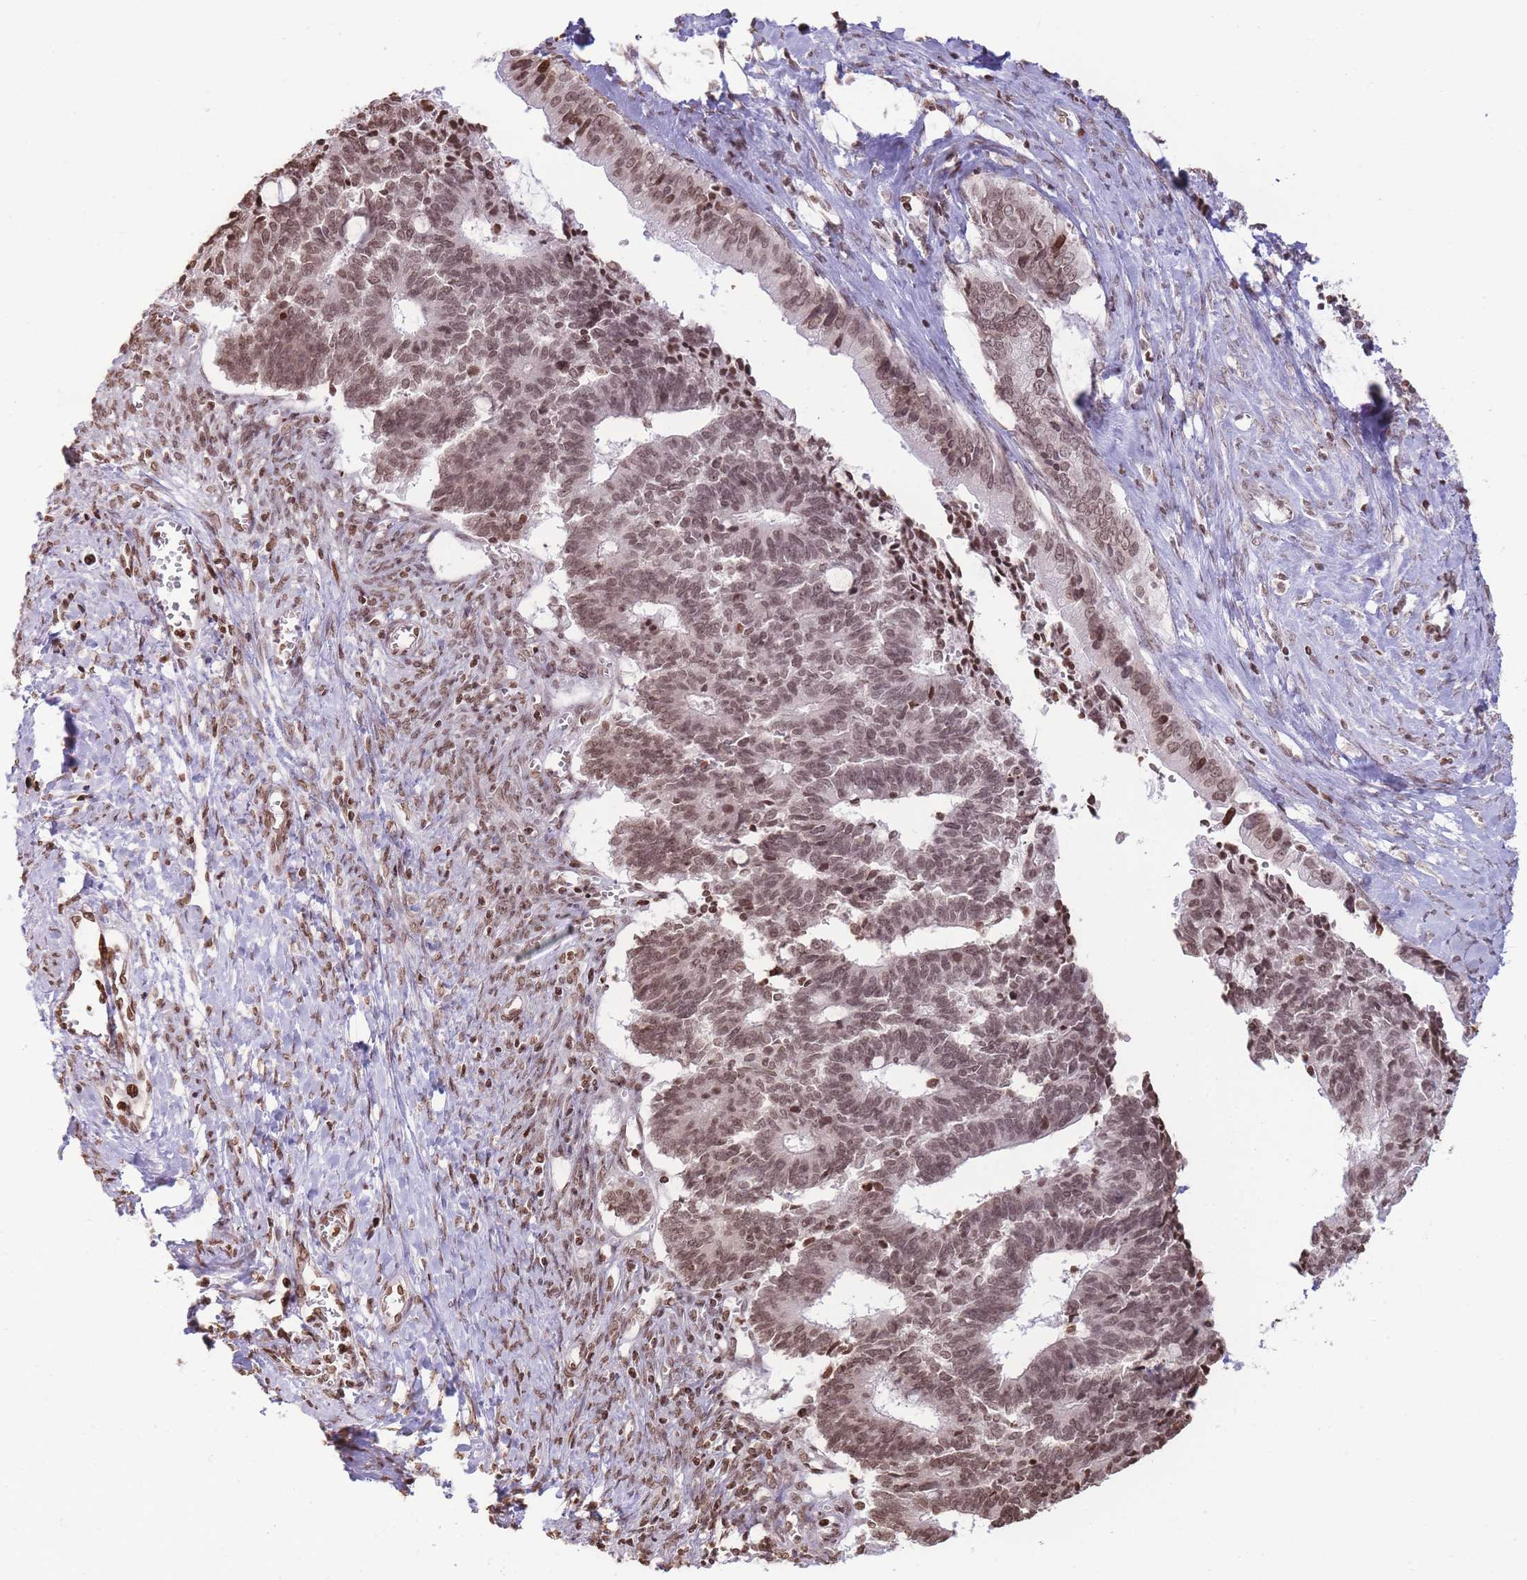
{"staining": {"intensity": "moderate", "quantity": ">75%", "location": "nuclear"}, "tissue": "cervical cancer", "cell_type": "Tumor cells", "image_type": "cancer", "snomed": [{"axis": "morphology", "description": "Adenocarcinoma, NOS"}, {"axis": "topography", "description": "Cervix"}], "caption": "Immunohistochemistry (DAB) staining of human cervical cancer (adenocarcinoma) reveals moderate nuclear protein expression in about >75% of tumor cells.", "gene": "SHISAL1", "patient": {"sex": "female", "age": 44}}